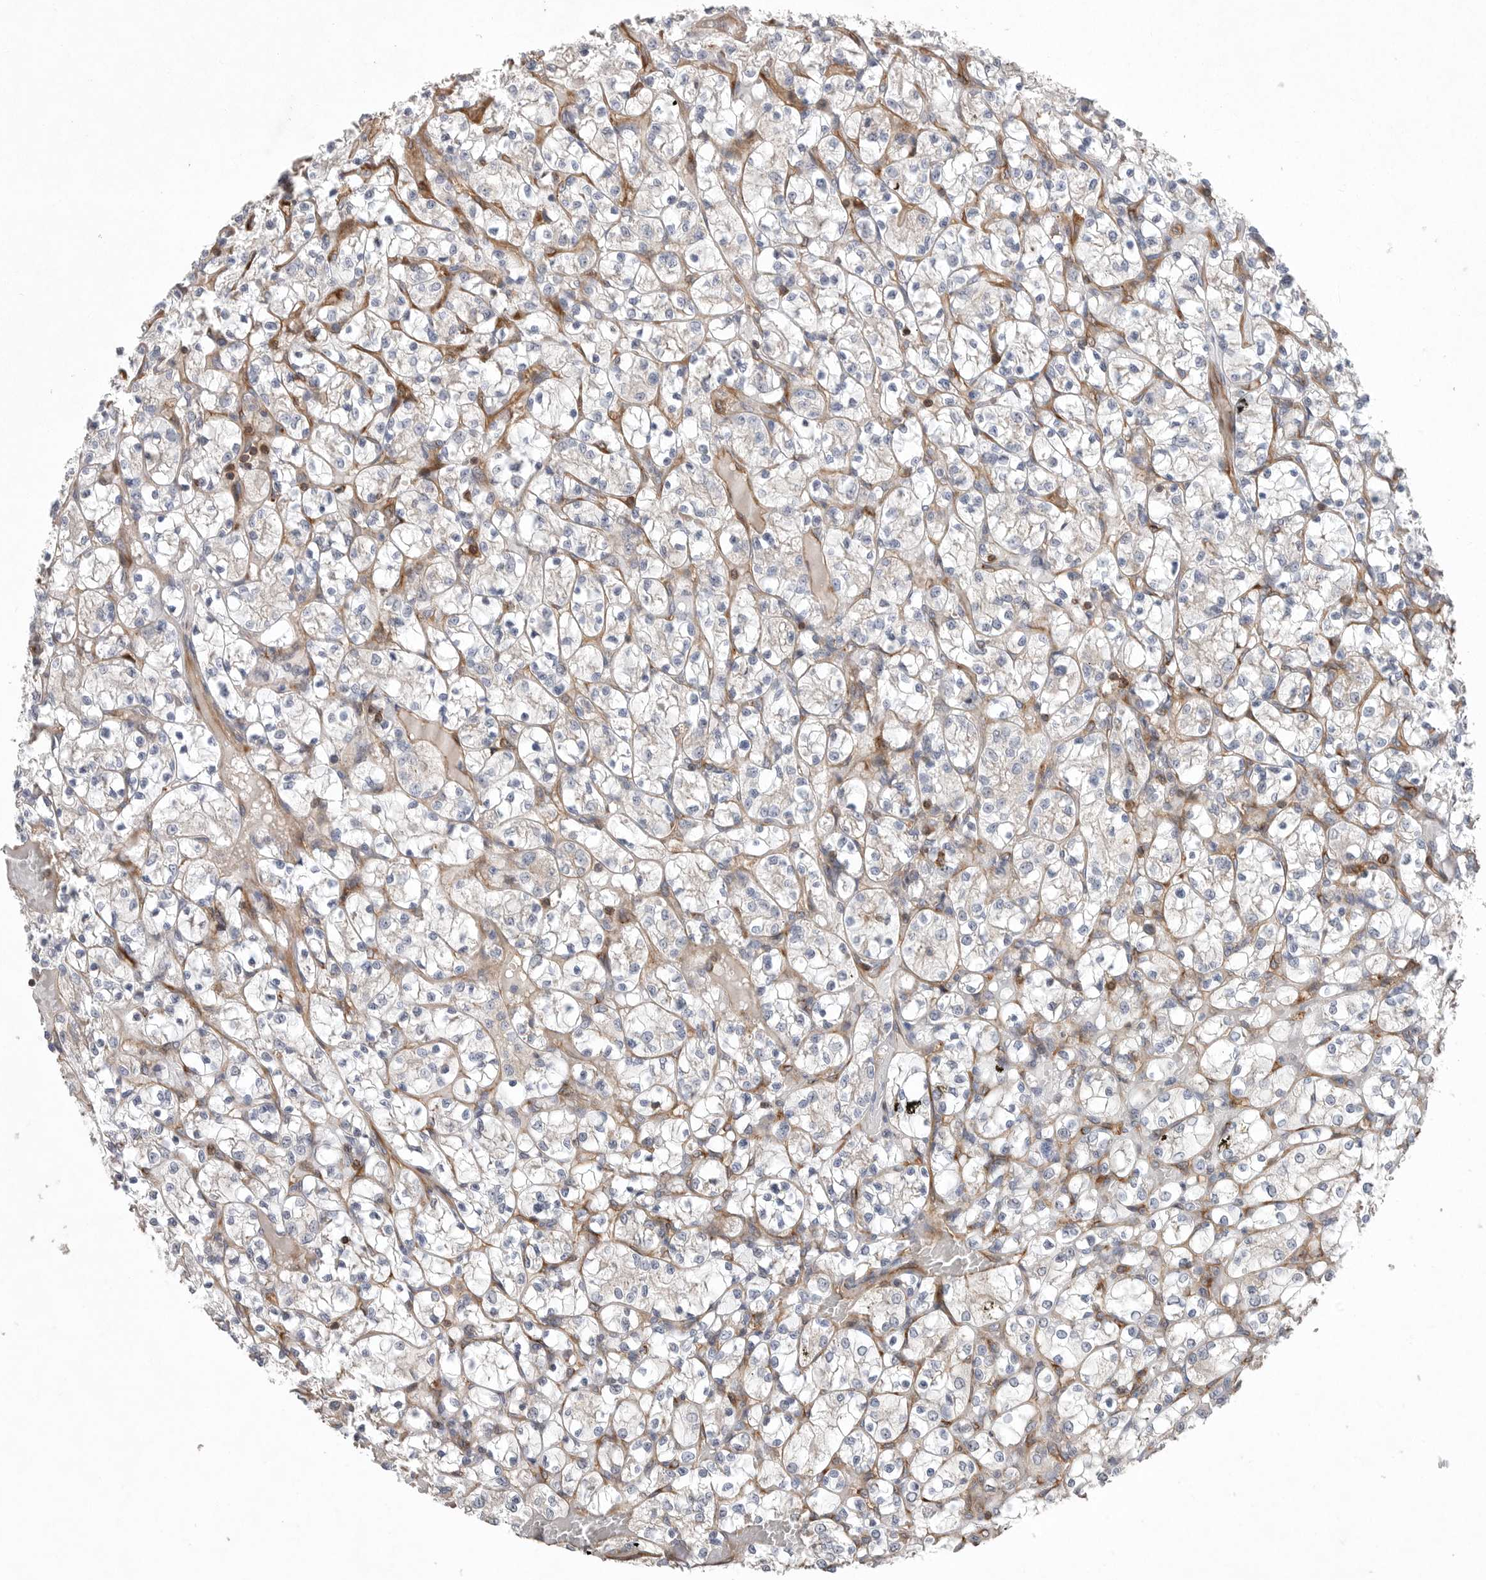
{"staining": {"intensity": "negative", "quantity": "none", "location": "none"}, "tissue": "renal cancer", "cell_type": "Tumor cells", "image_type": "cancer", "snomed": [{"axis": "morphology", "description": "Adenocarcinoma, NOS"}, {"axis": "topography", "description": "Kidney"}], "caption": "This is an immunohistochemistry micrograph of renal cancer. There is no positivity in tumor cells.", "gene": "PRKCH", "patient": {"sex": "female", "age": 69}}